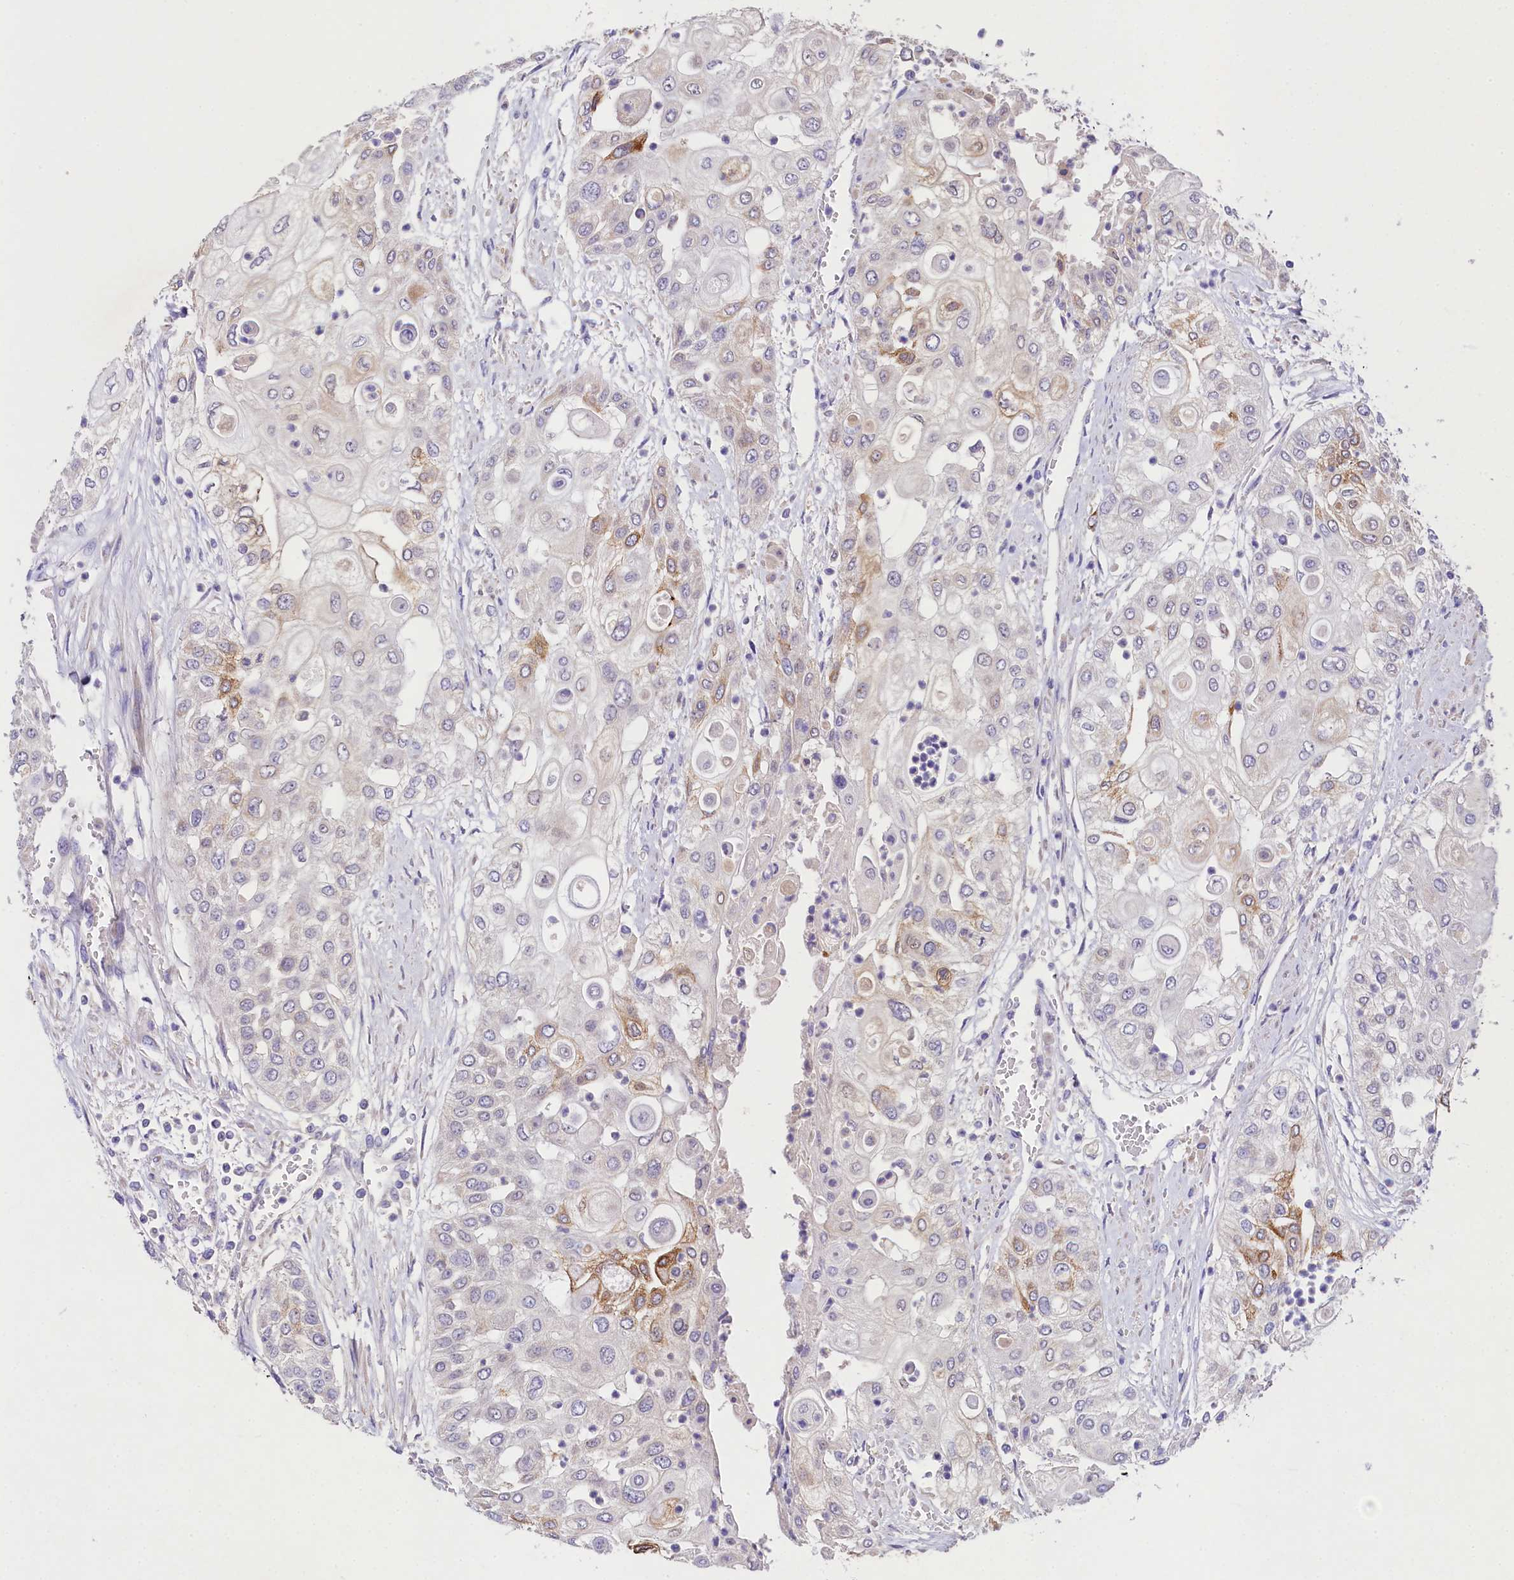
{"staining": {"intensity": "moderate", "quantity": "<25%", "location": "cytoplasmic/membranous"}, "tissue": "urothelial cancer", "cell_type": "Tumor cells", "image_type": "cancer", "snomed": [{"axis": "morphology", "description": "Urothelial carcinoma, High grade"}, {"axis": "topography", "description": "Urinary bladder"}], "caption": "Immunohistochemical staining of urothelial cancer displays moderate cytoplasmic/membranous protein expression in approximately <25% of tumor cells.", "gene": "FXYD6", "patient": {"sex": "female", "age": 79}}